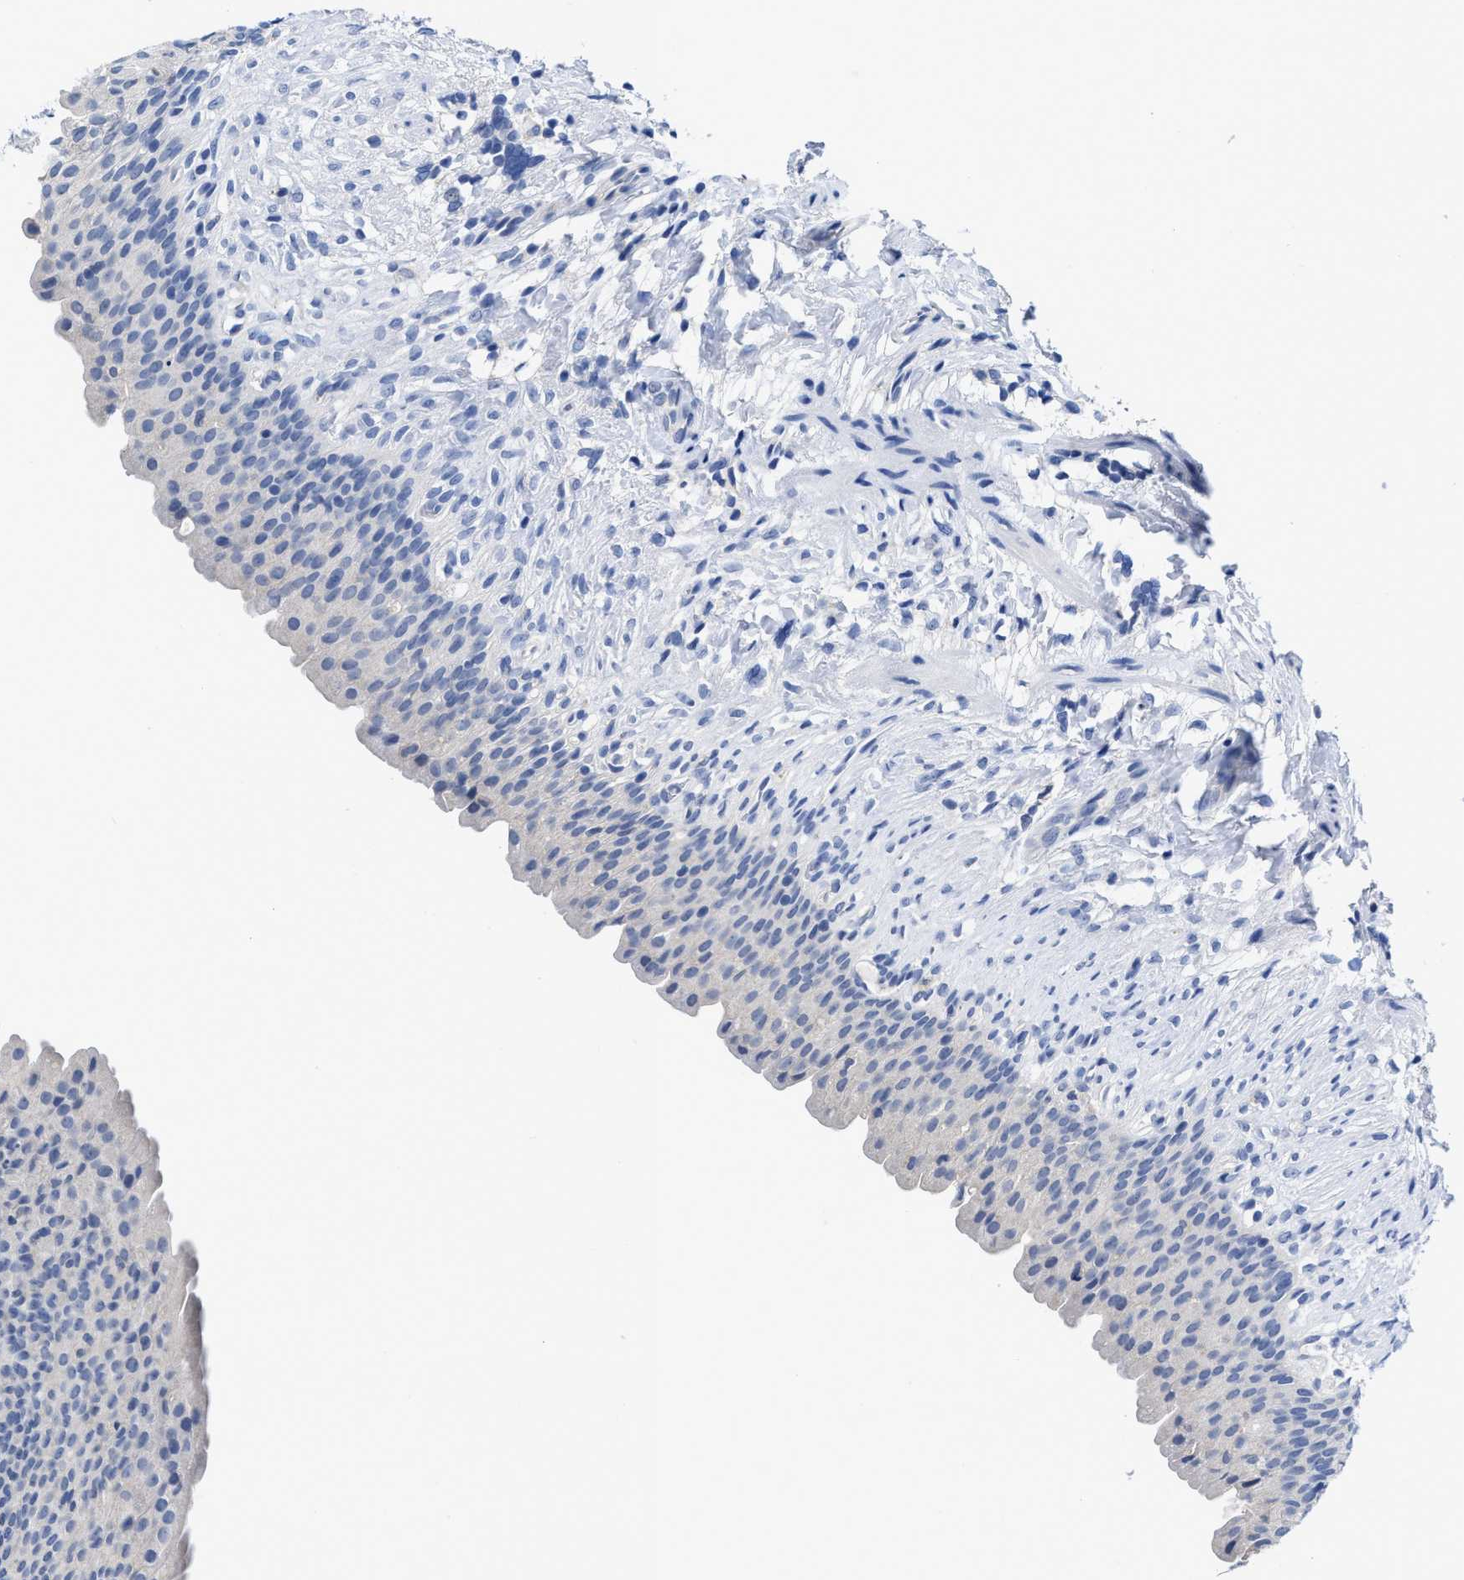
{"staining": {"intensity": "negative", "quantity": "none", "location": "none"}, "tissue": "urinary bladder", "cell_type": "Urothelial cells", "image_type": "normal", "snomed": [{"axis": "morphology", "description": "Normal tissue, NOS"}, {"axis": "topography", "description": "Urinary bladder"}], "caption": "Immunohistochemistry (IHC) micrograph of unremarkable urinary bladder: human urinary bladder stained with DAB (3,3'-diaminobenzidine) shows no significant protein staining in urothelial cells.", "gene": "PYY", "patient": {"sex": "female", "age": 79}}